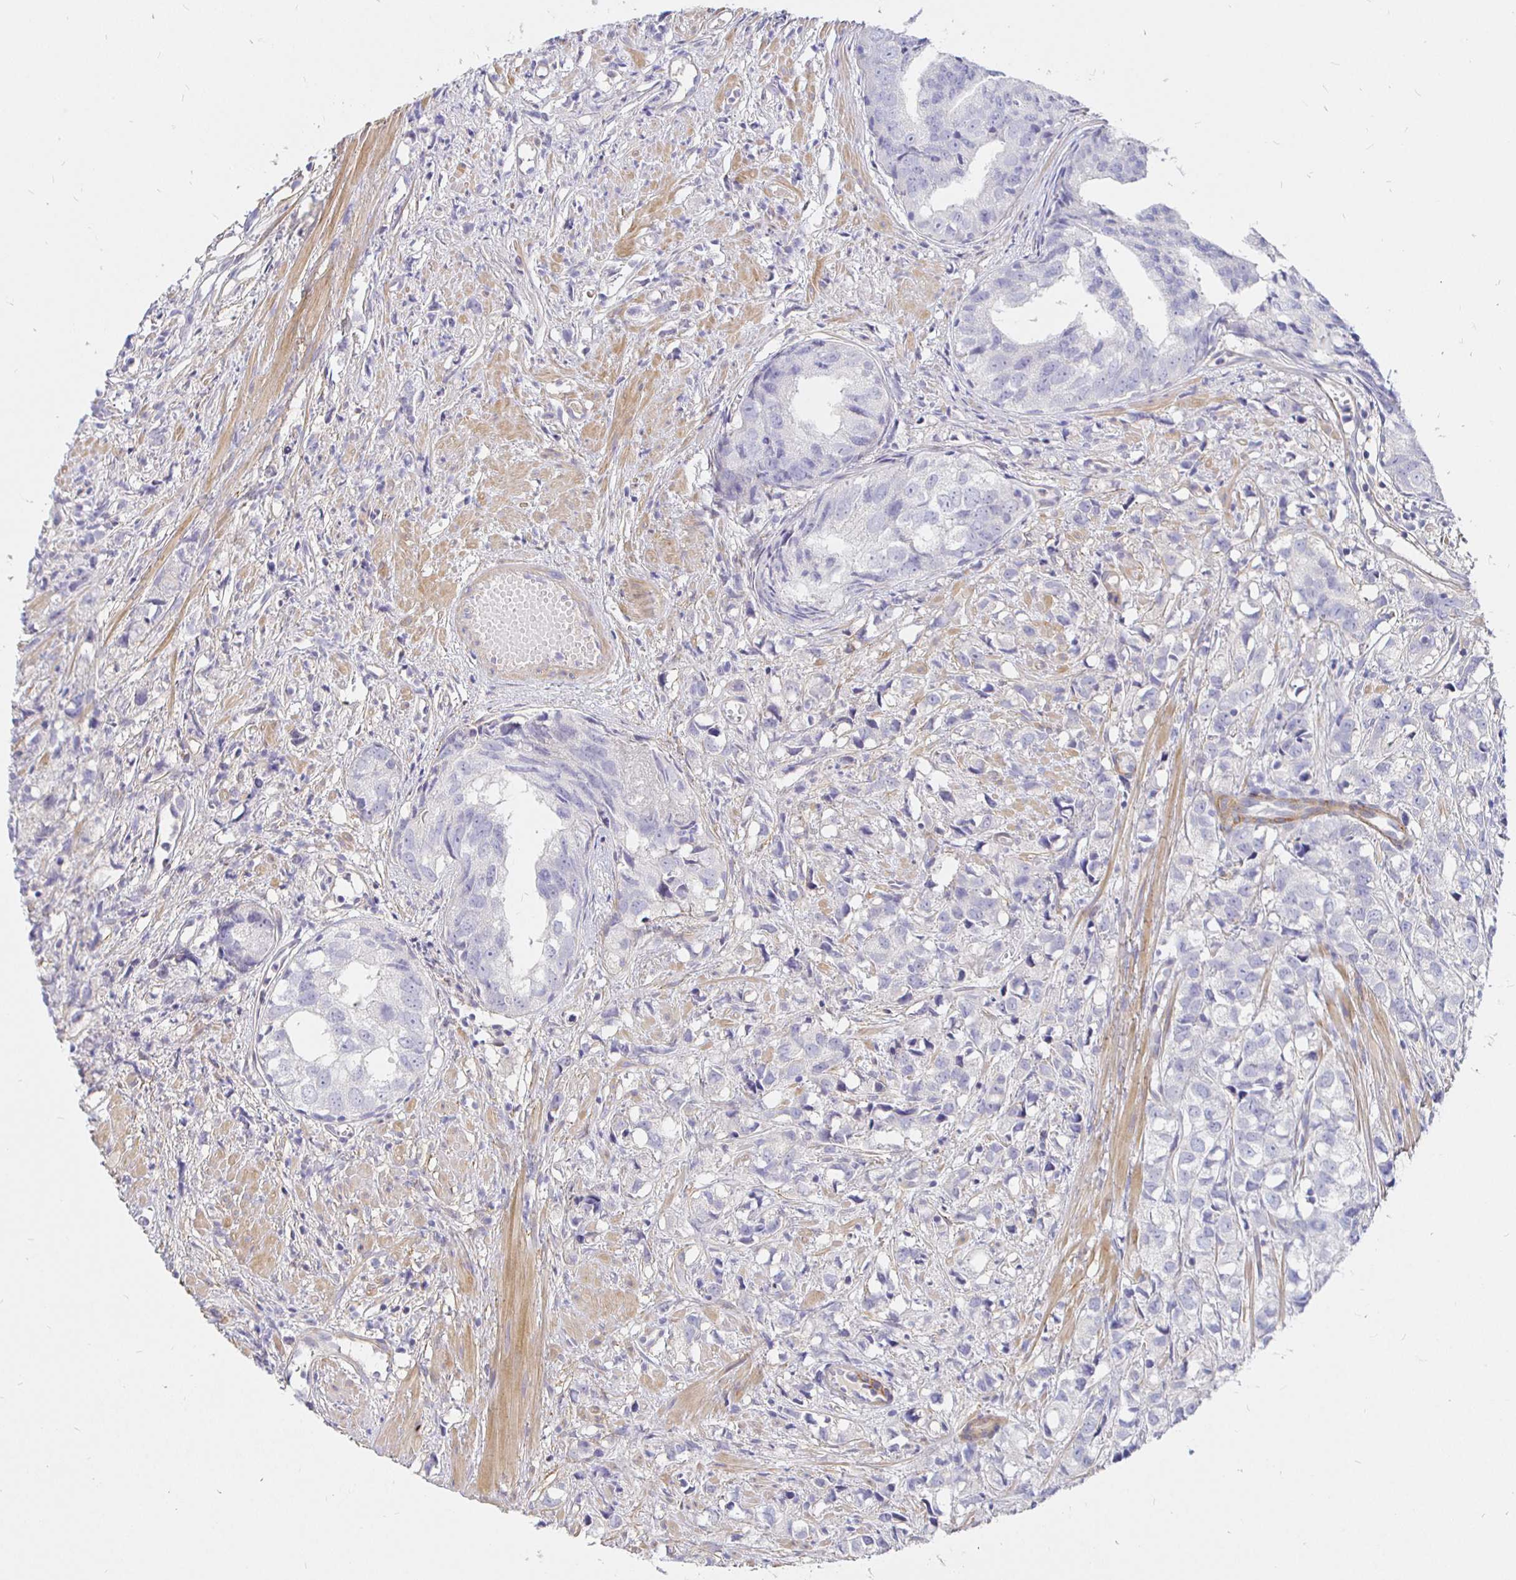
{"staining": {"intensity": "negative", "quantity": "none", "location": "none"}, "tissue": "prostate cancer", "cell_type": "Tumor cells", "image_type": "cancer", "snomed": [{"axis": "morphology", "description": "Adenocarcinoma, High grade"}, {"axis": "topography", "description": "Prostate"}], "caption": "High power microscopy photomicrograph of an IHC micrograph of prostate cancer (adenocarcinoma (high-grade)), revealing no significant positivity in tumor cells.", "gene": "PALM2AKAP2", "patient": {"sex": "male", "age": 58}}